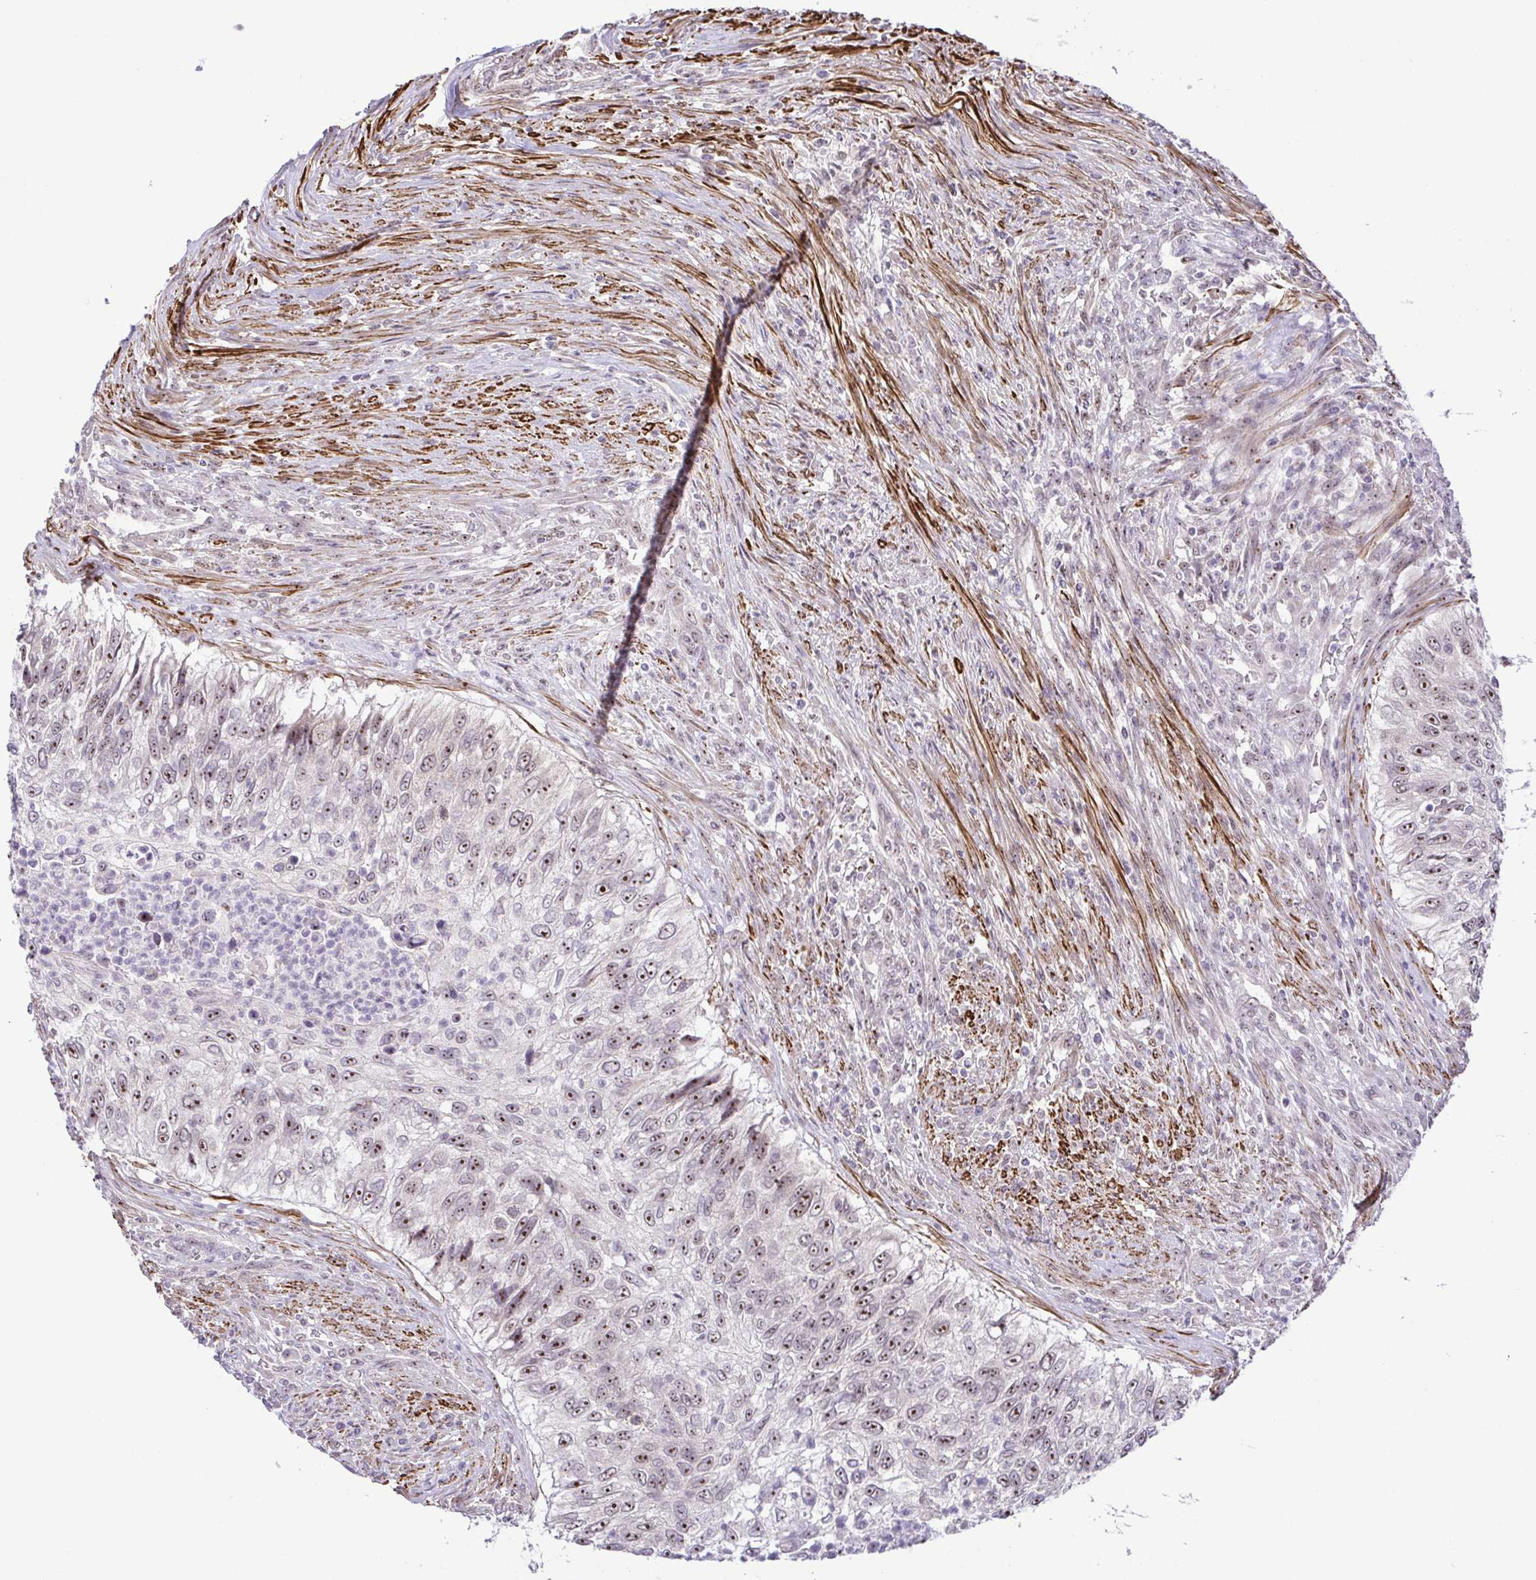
{"staining": {"intensity": "moderate", "quantity": "25%-75%", "location": "nuclear"}, "tissue": "urothelial cancer", "cell_type": "Tumor cells", "image_type": "cancer", "snomed": [{"axis": "morphology", "description": "Urothelial carcinoma, High grade"}, {"axis": "topography", "description": "Urinary bladder"}], "caption": "Protein analysis of urothelial cancer tissue shows moderate nuclear staining in about 25%-75% of tumor cells. The staining was performed using DAB (3,3'-diaminobenzidine) to visualize the protein expression in brown, while the nuclei were stained in blue with hematoxylin (Magnification: 20x).", "gene": "RSL24D1", "patient": {"sex": "female", "age": 60}}